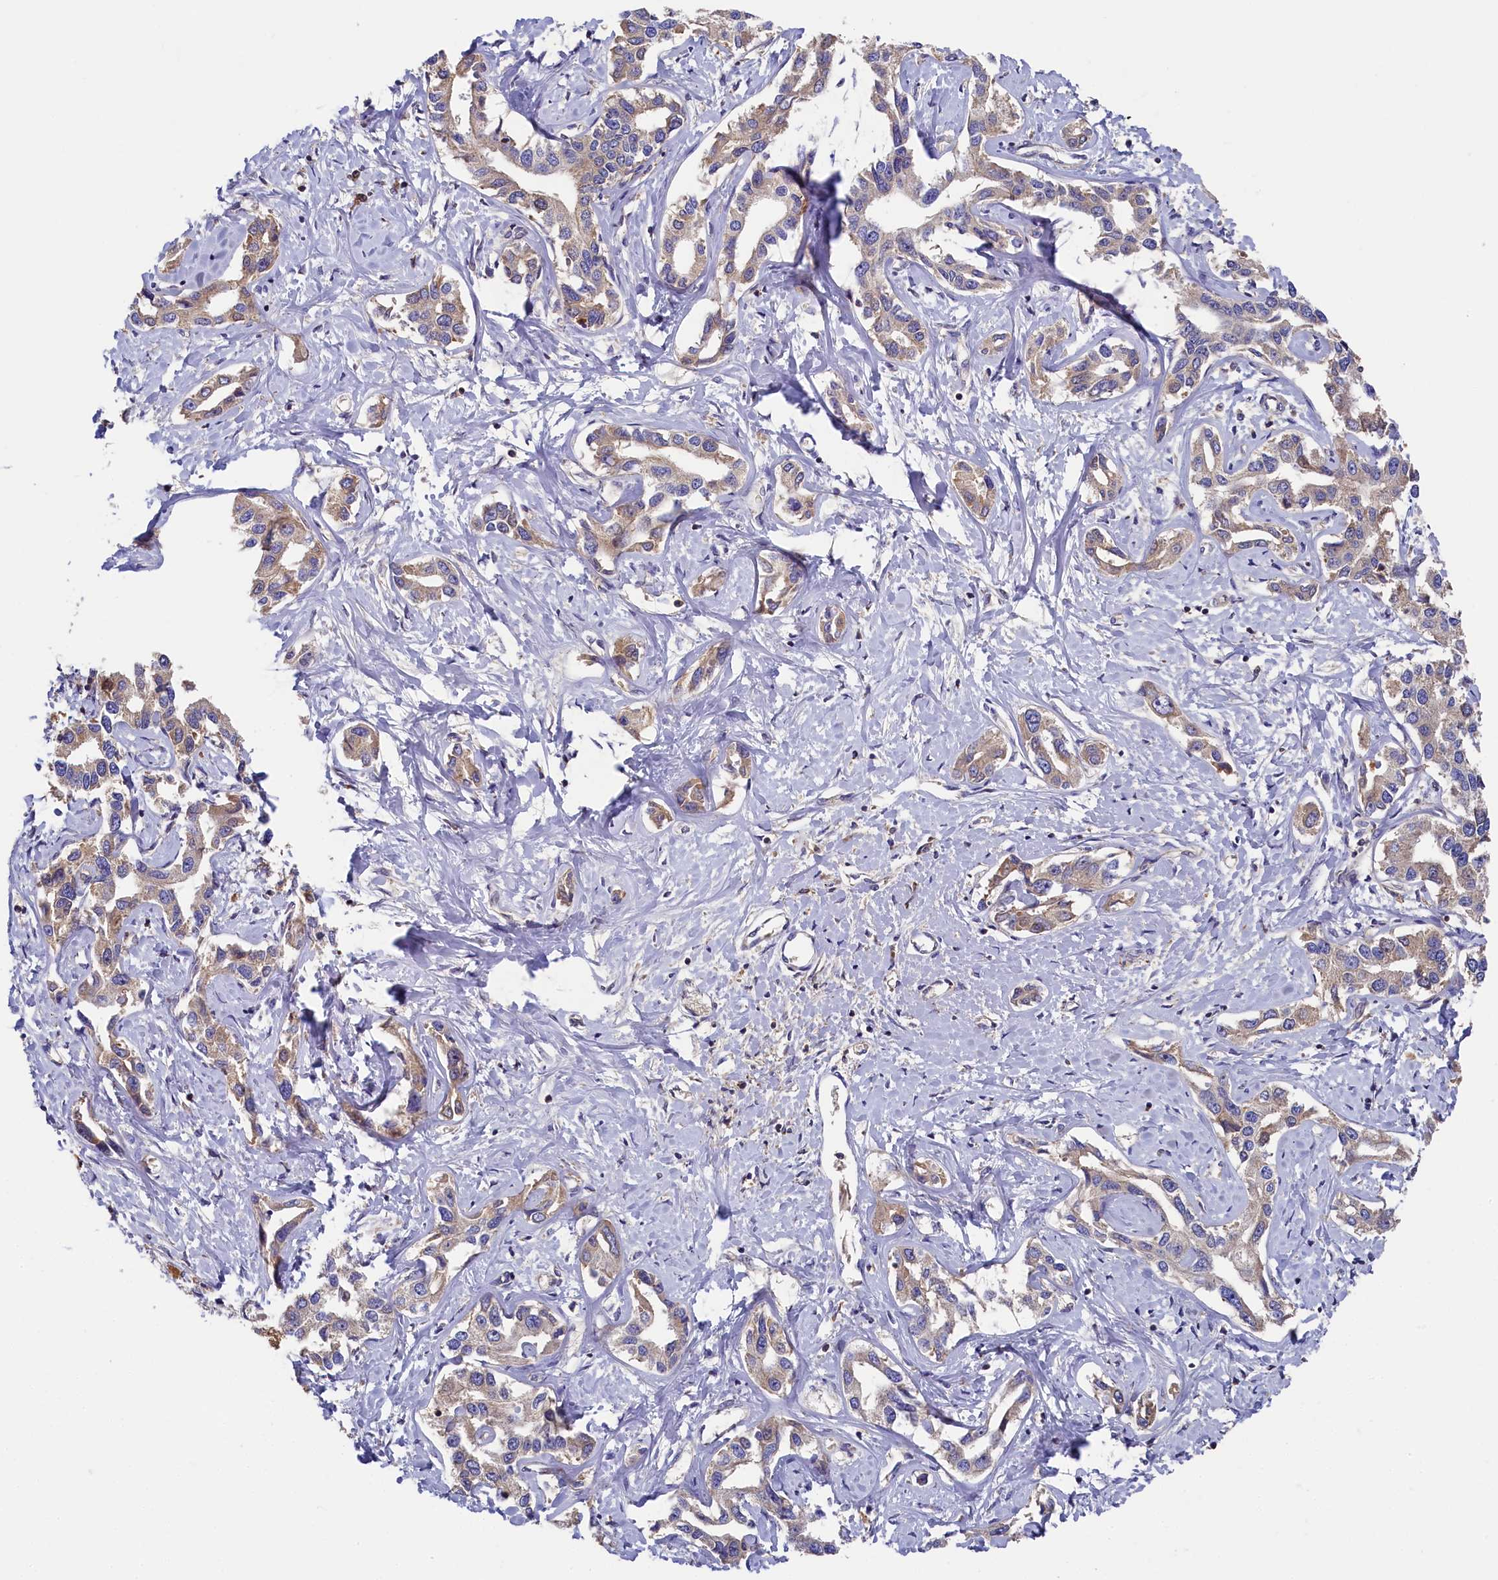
{"staining": {"intensity": "weak", "quantity": "25%-75%", "location": "cytoplasmic/membranous"}, "tissue": "liver cancer", "cell_type": "Tumor cells", "image_type": "cancer", "snomed": [{"axis": "morphology", "description": "Cholangiocarcinoma"}, {"axis": "topography", "description": "Liver"}], "caption": "Liver cancer stained for a protein shows weak cytoplasmic/membranous positivity in tumor cells.", "gene": "SEC31B", "patient": {"sex": "male", "age": 59}}